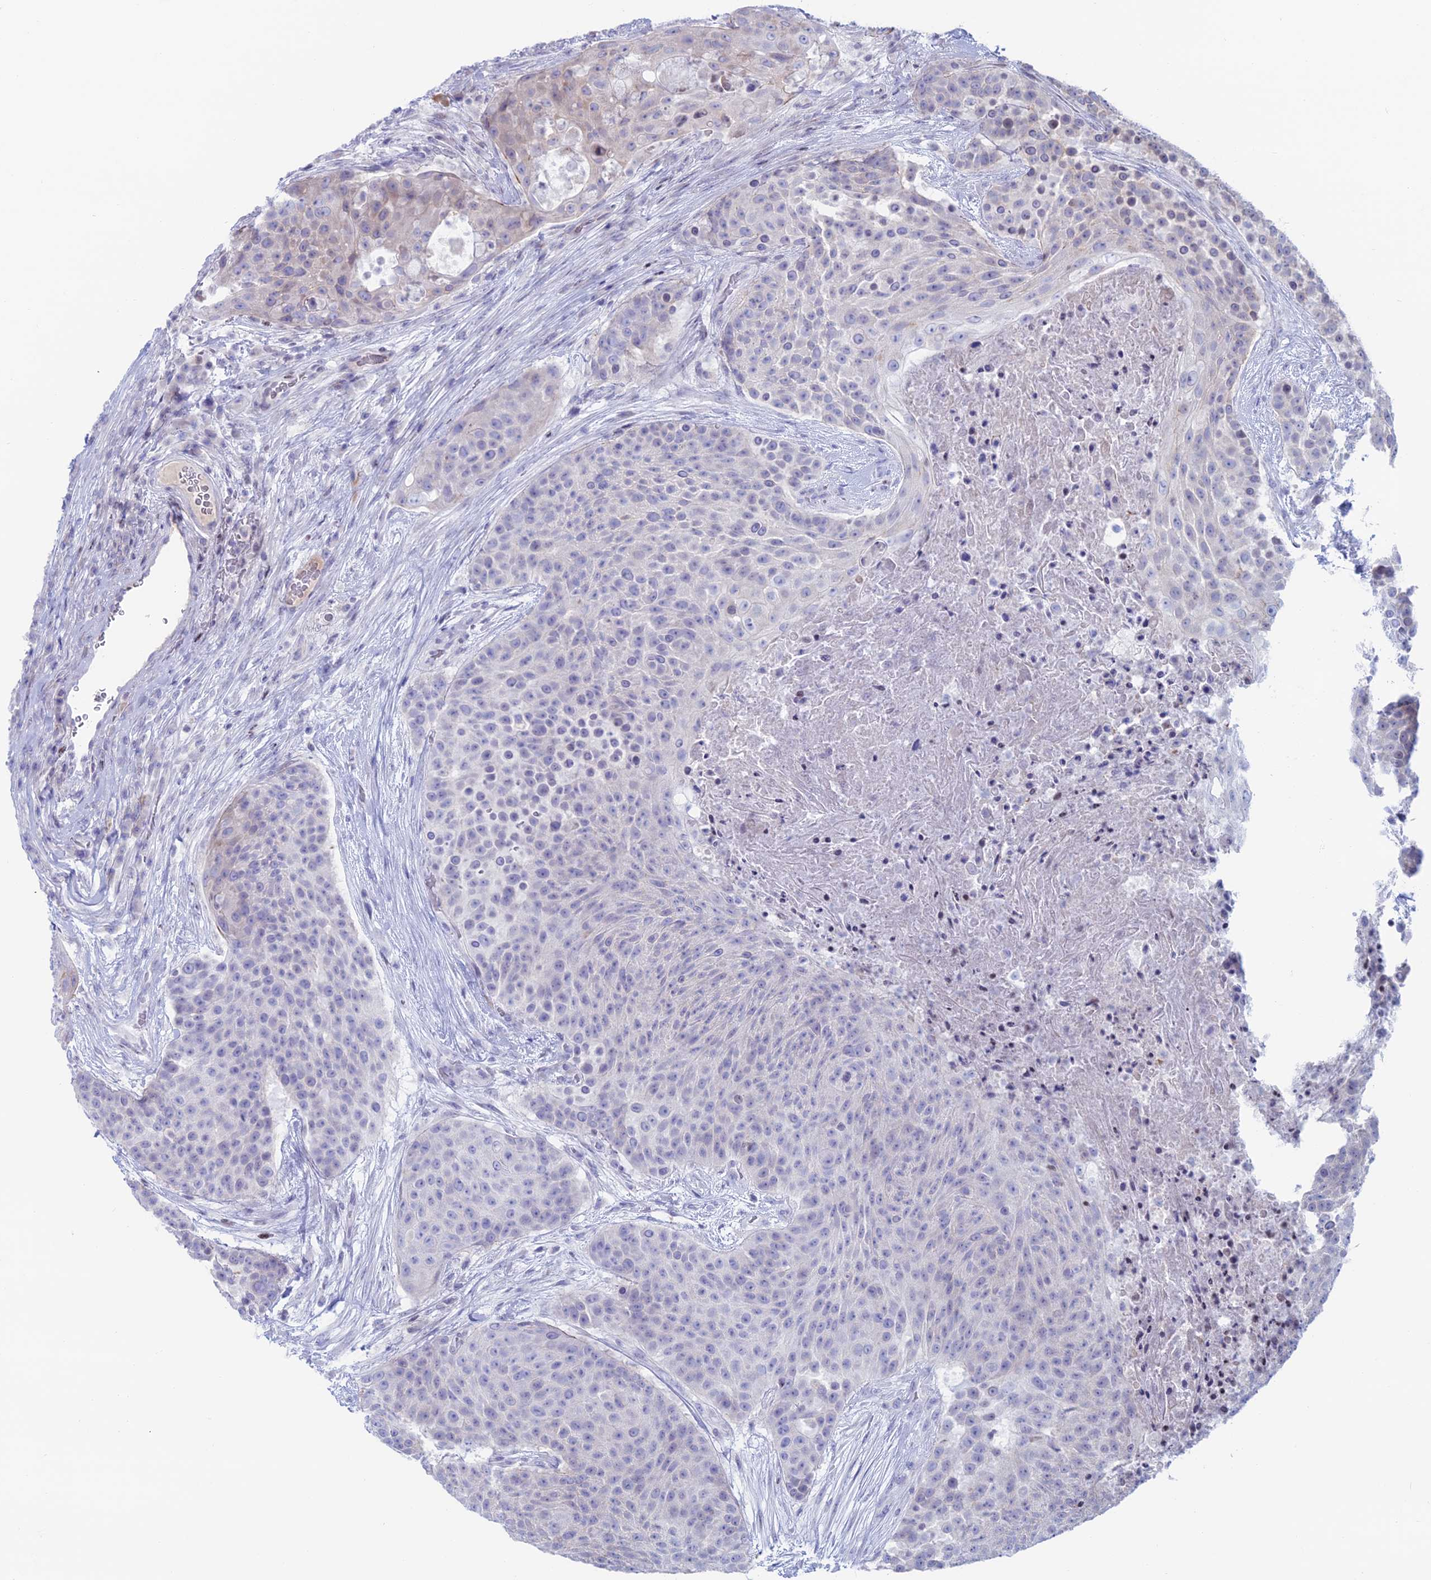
{"staining": {"intensity": "negative", "quantity": "none", "location": "none"}, "tissue": "urothelial cancer", "cell_type": "Tumor cells", "image_type": "cancer", "snomed": [{"axis": "morphology", "description": "Urothelial carcinoma, High grade"}, {"axis": "topography", "description": "Urinary bladder"}], "caption": "This is a image of IHC staining of urothelial cancer, which shows no expression in tumor cells.", "gene": "CERS6", "patient": {"sex": "female", "age": 63}}